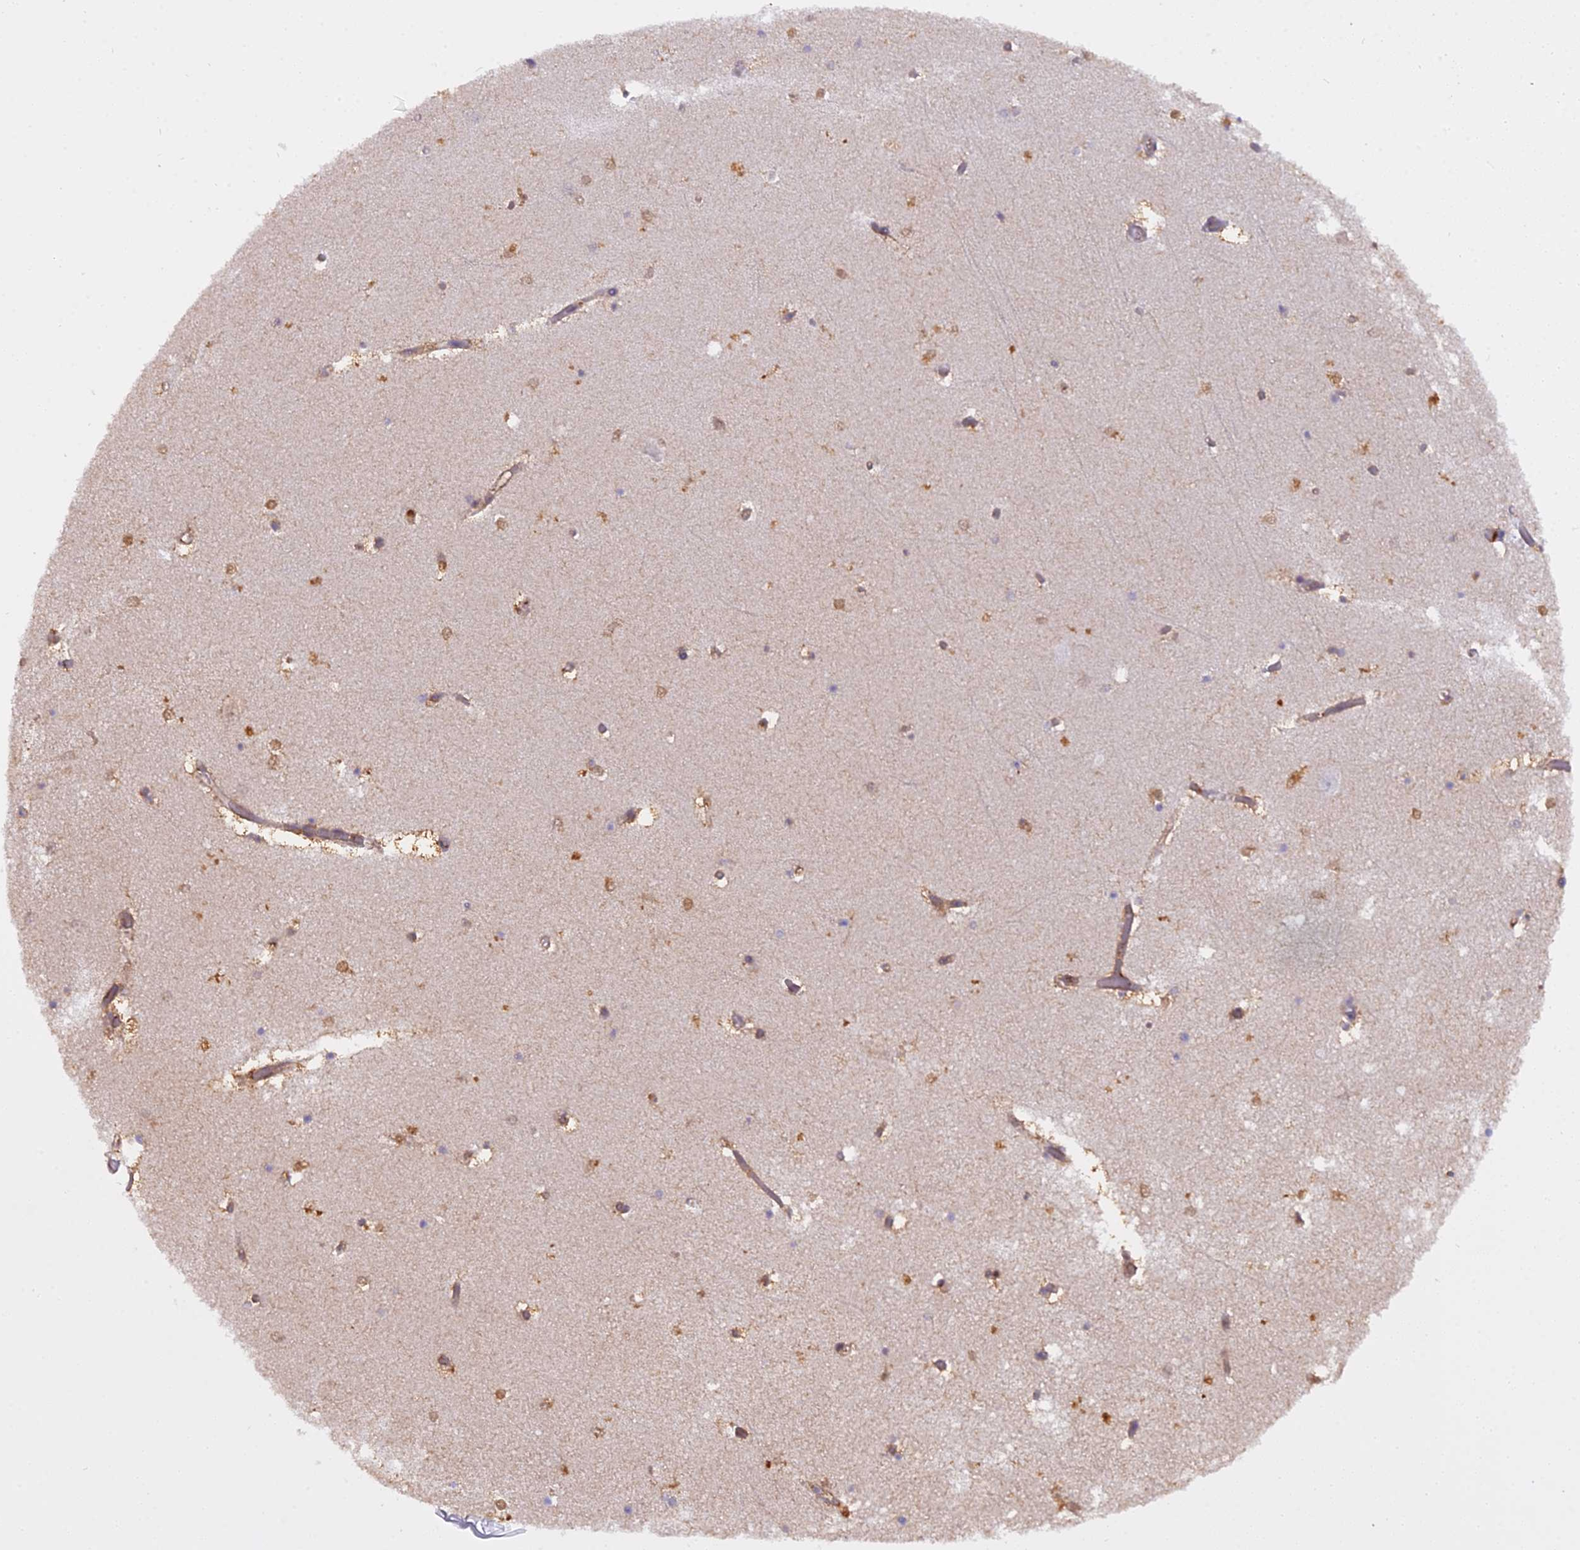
{"staining": {"intensity": "moderate", "quantity": ">75%", "location": "cytoplasmic/membranous,nuclear"}, "tissue": "hippocampus", "cell_type": "Glial cells", "image_type": "normal", "snomed": [{"axis": "morphology", "description": "Normal tissue, NOS"}, {"axis": "topography", "description": "Hippocampus"}], "caption": "Glial cells show moderate cytoplasmic/membranous,nuclear staining in about >75% of cells in benign hippocampus. (IHC, brightfield microscopy, high magnification).", "gene": "NPEPL1", "patient": {"sex": "male", "age": 70}}